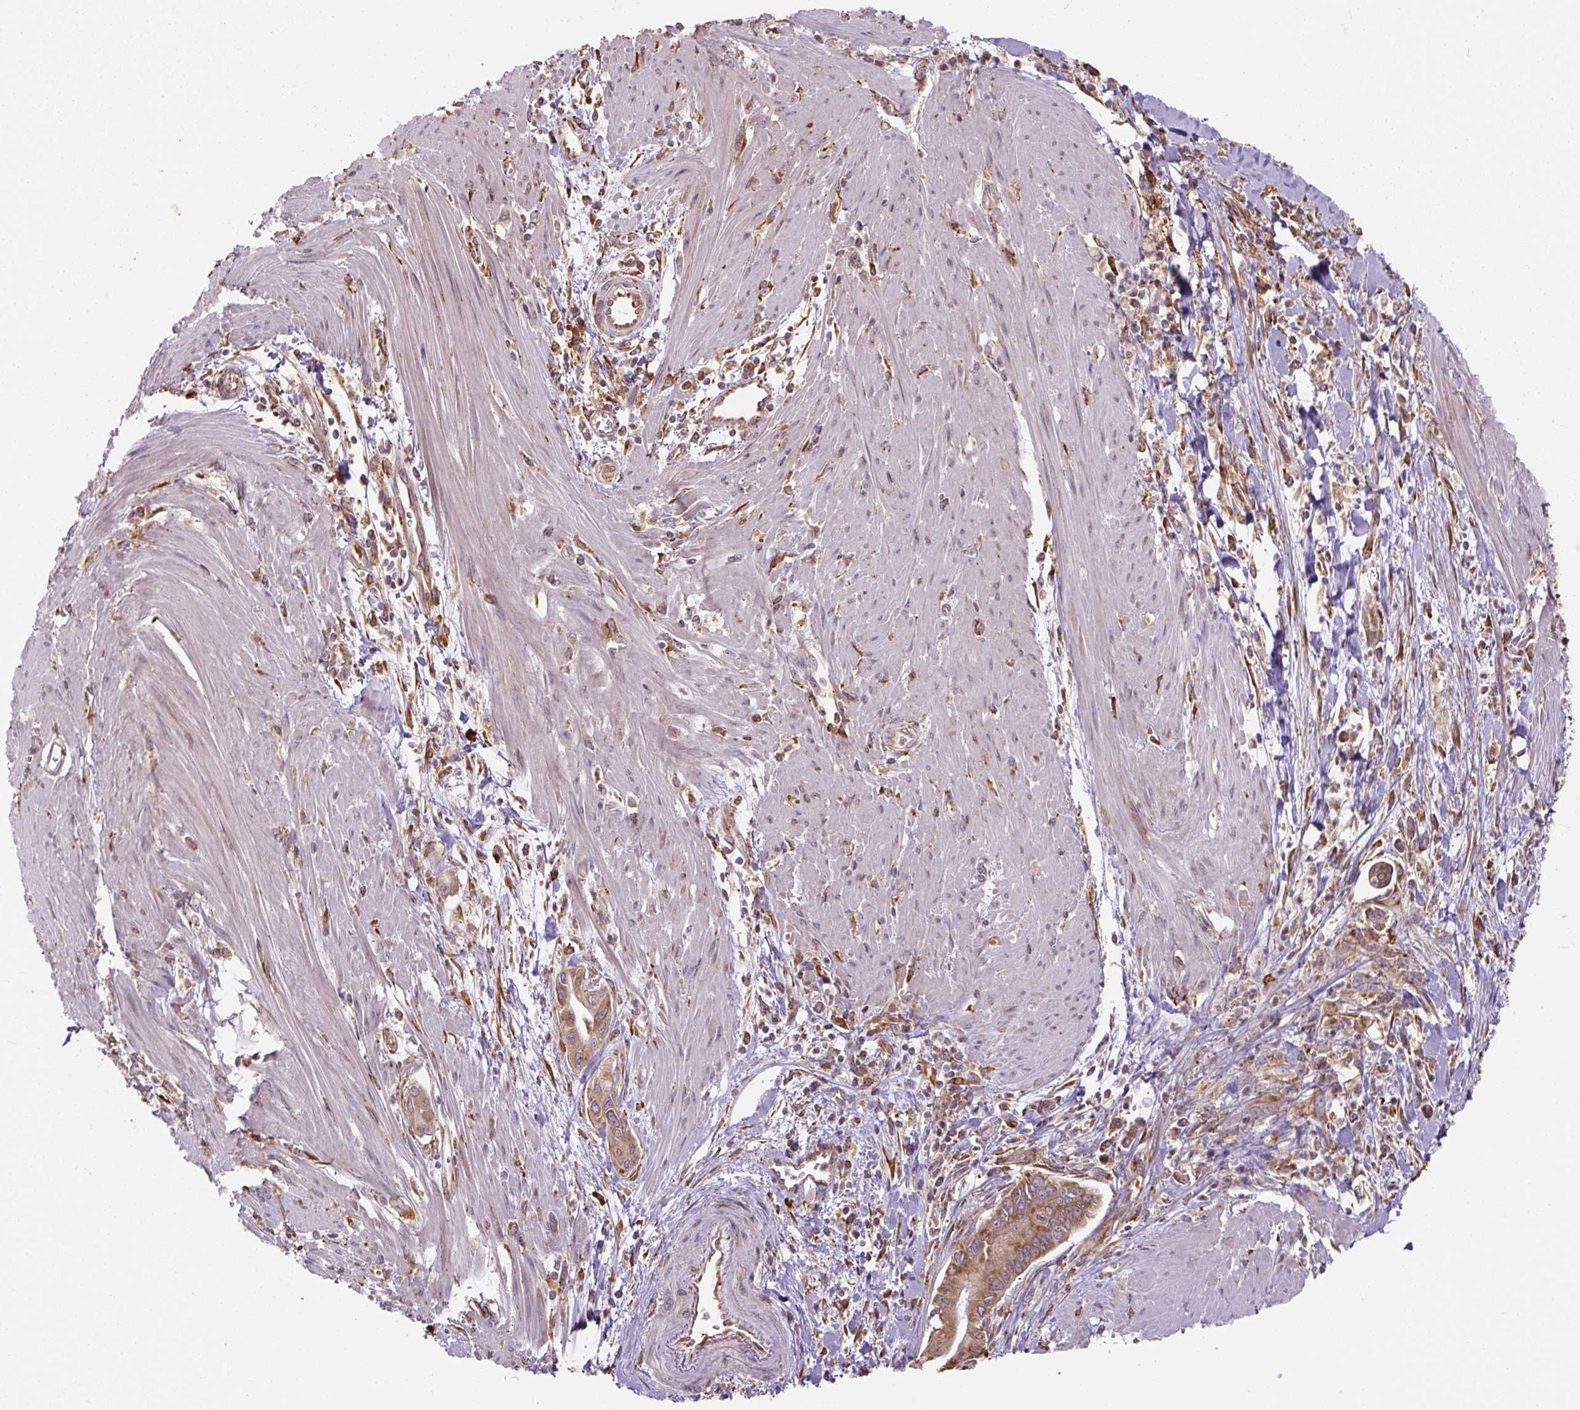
{"staining": {"intensity": "moderate", "quantity": ">75%", "location": "cytoplasmic/membranous"}, "tissue": "pancreatic cancer", "cell_type": "Tumor cells", "image_type": "cancer", "snomed": [{"axis": "morphology", "description": "Adenocarcinoma, NOS"}, {"axis": "topography", "description": "Pancreas"}], "caption": "Brown immunohistochemical staining in pancreatic cancer (adenocarcinoma) exhibits moderate cytoplasmic/membranous staining in approximately >75% of tumor cells.", "gene": "PRKCSH", "patient": {"sex": "male", "age": 78}}